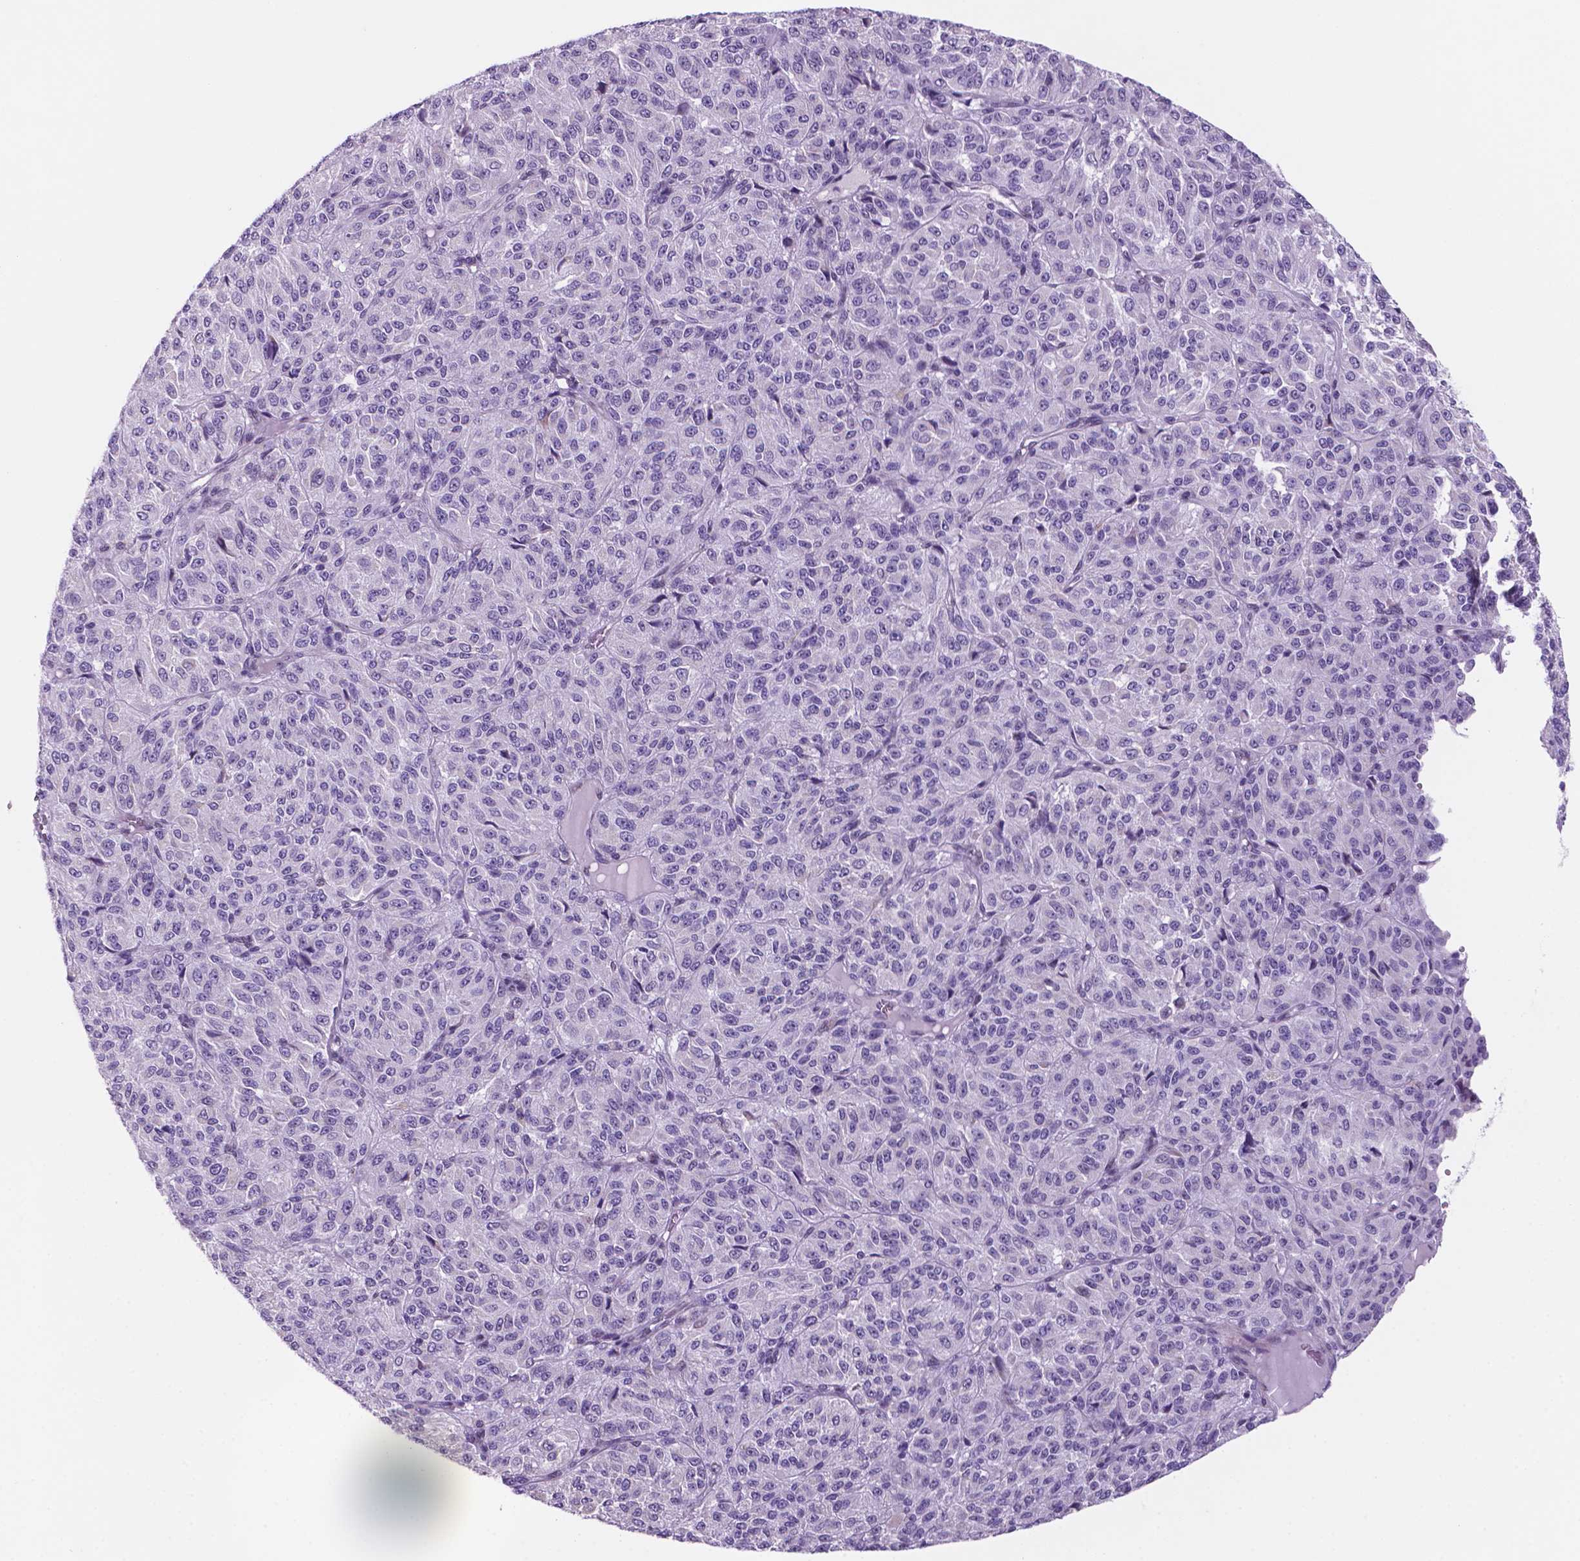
{"staining": {"intensity": "negative", "quantity": "none", "location": "none"}, "tissue": "melanoma", "cell_type": "Tumor cells", "image_type": "cancer", "snomed": [{"axis": "morphology", "description": "Malignant melanoma, Metastatic site"}, {"axis": "topography", "description": "Brain"}], "caption": "Immunohistochemistry (IHC) histopathology image of neoplastic tissue: human melanoma stained with DAB (3,3'-diaminobenzidine) reveals no significant protein positivity in tumor cells.", "gene": "C18orf21", "patient": {"sex": "female", "age": 56}}